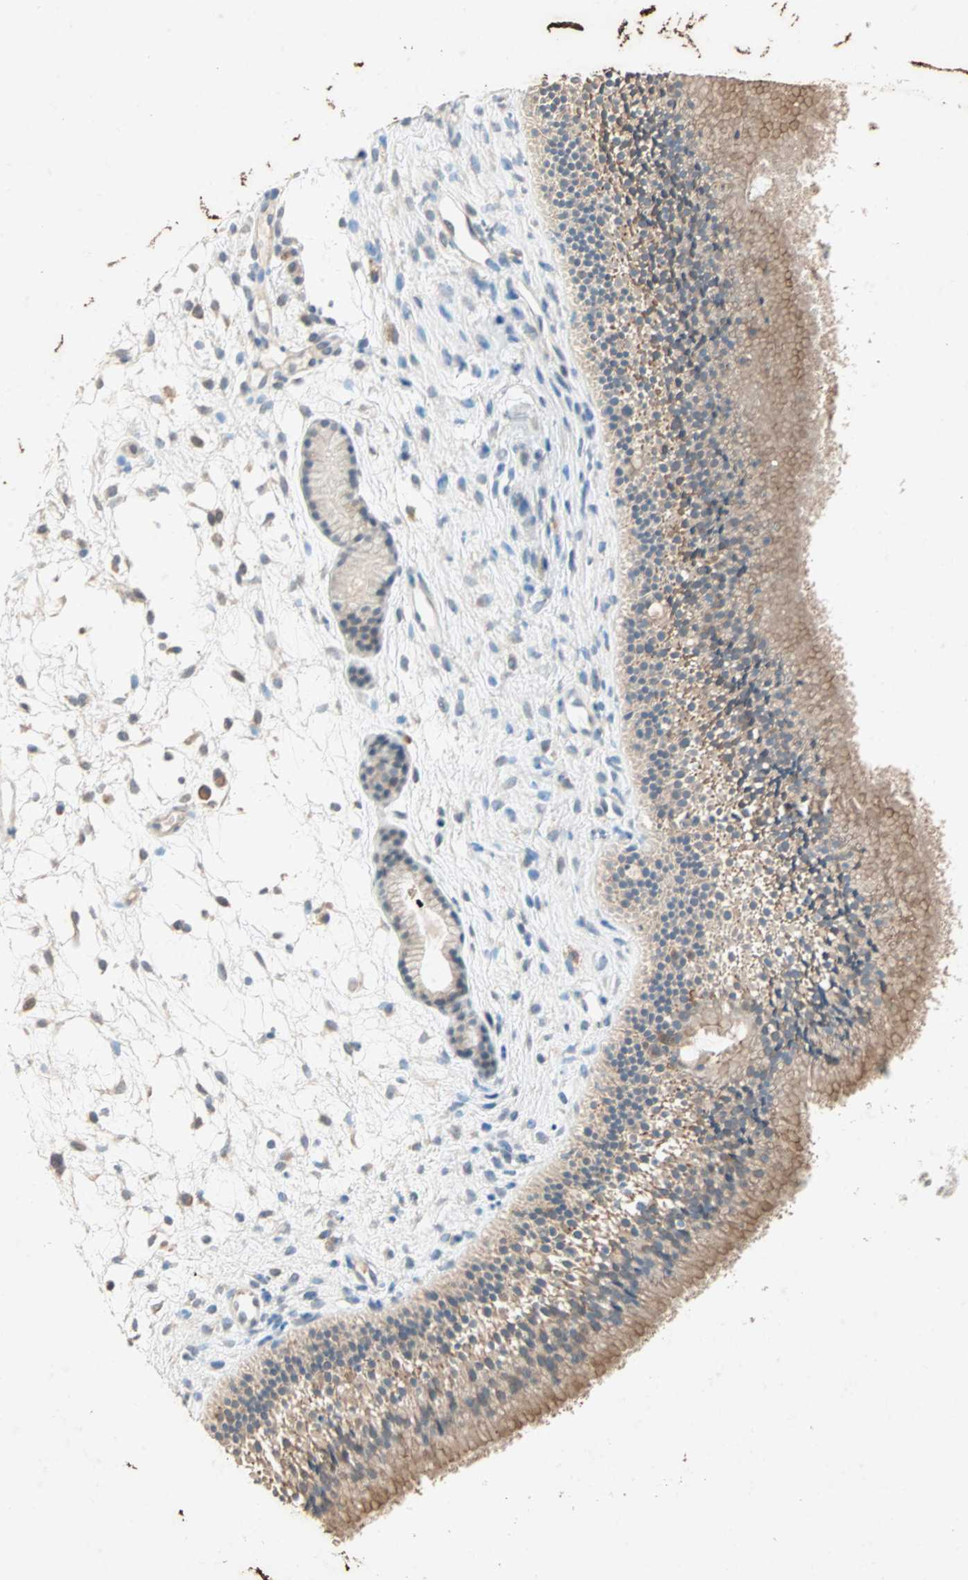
{"staining": {"intensity": "moderate", "quantity": ">75%", "location": "cytoplasmic/membranous"}, "tissue": "nasopharynx", "cell_type": "Respiratory epithelial cells", "image_type": "normal", "snomed": [{"axis": "morphology", "description": "Normal tissue, NOS"}, {"axis": "topography", "description": "Nasopharynx"}], "caption": "IHC histopathology image of normal nasopharynx stained for a protein (brown), which exhibits medium levels of moderate cytoplasmic/membranous positivity in about >75% of respiratory epithelial cells.", "gene": "TTF2", "patient": {"sex": "female", "age": 54}}